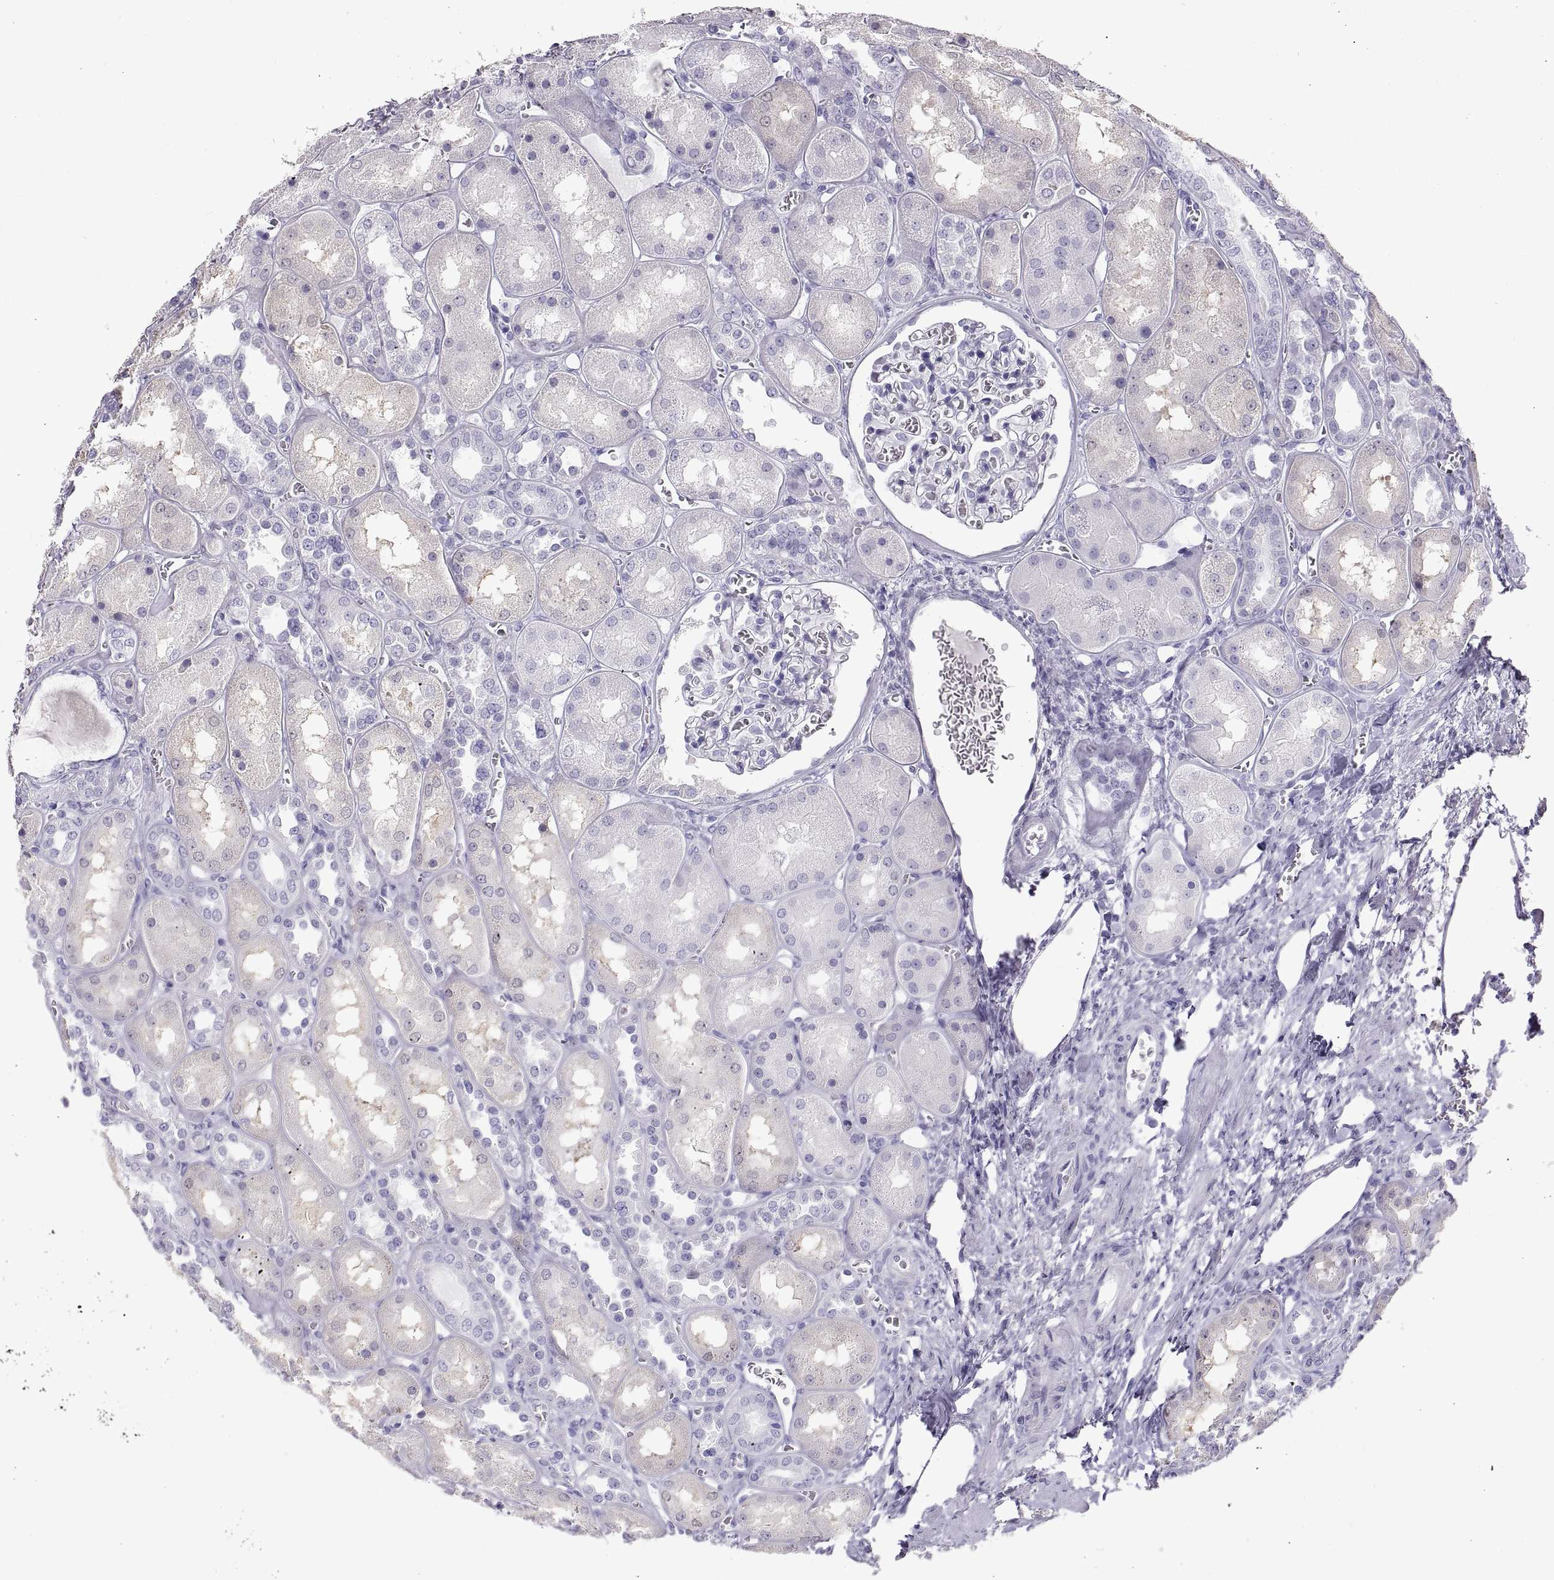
{"staining": {"intensity": "negative", "quantity": "none", "location": "none"}, "tissue": "kidney", "cell_type": "Cells in glomeruli", "image_type": "normal", "snomed": [{"axis": "morphology", "description": "Normal tissue, NOS"}, {"axis": "topography", "description": "Kidney"}], "caption": "There is no significant staining in cells in glomeruli of kidney. (DAB immunohistochemistry (IHC) with hematoxylin counter stain).", "gene": "RLBP1", "patient": {"sex": "male", "age": 73}}